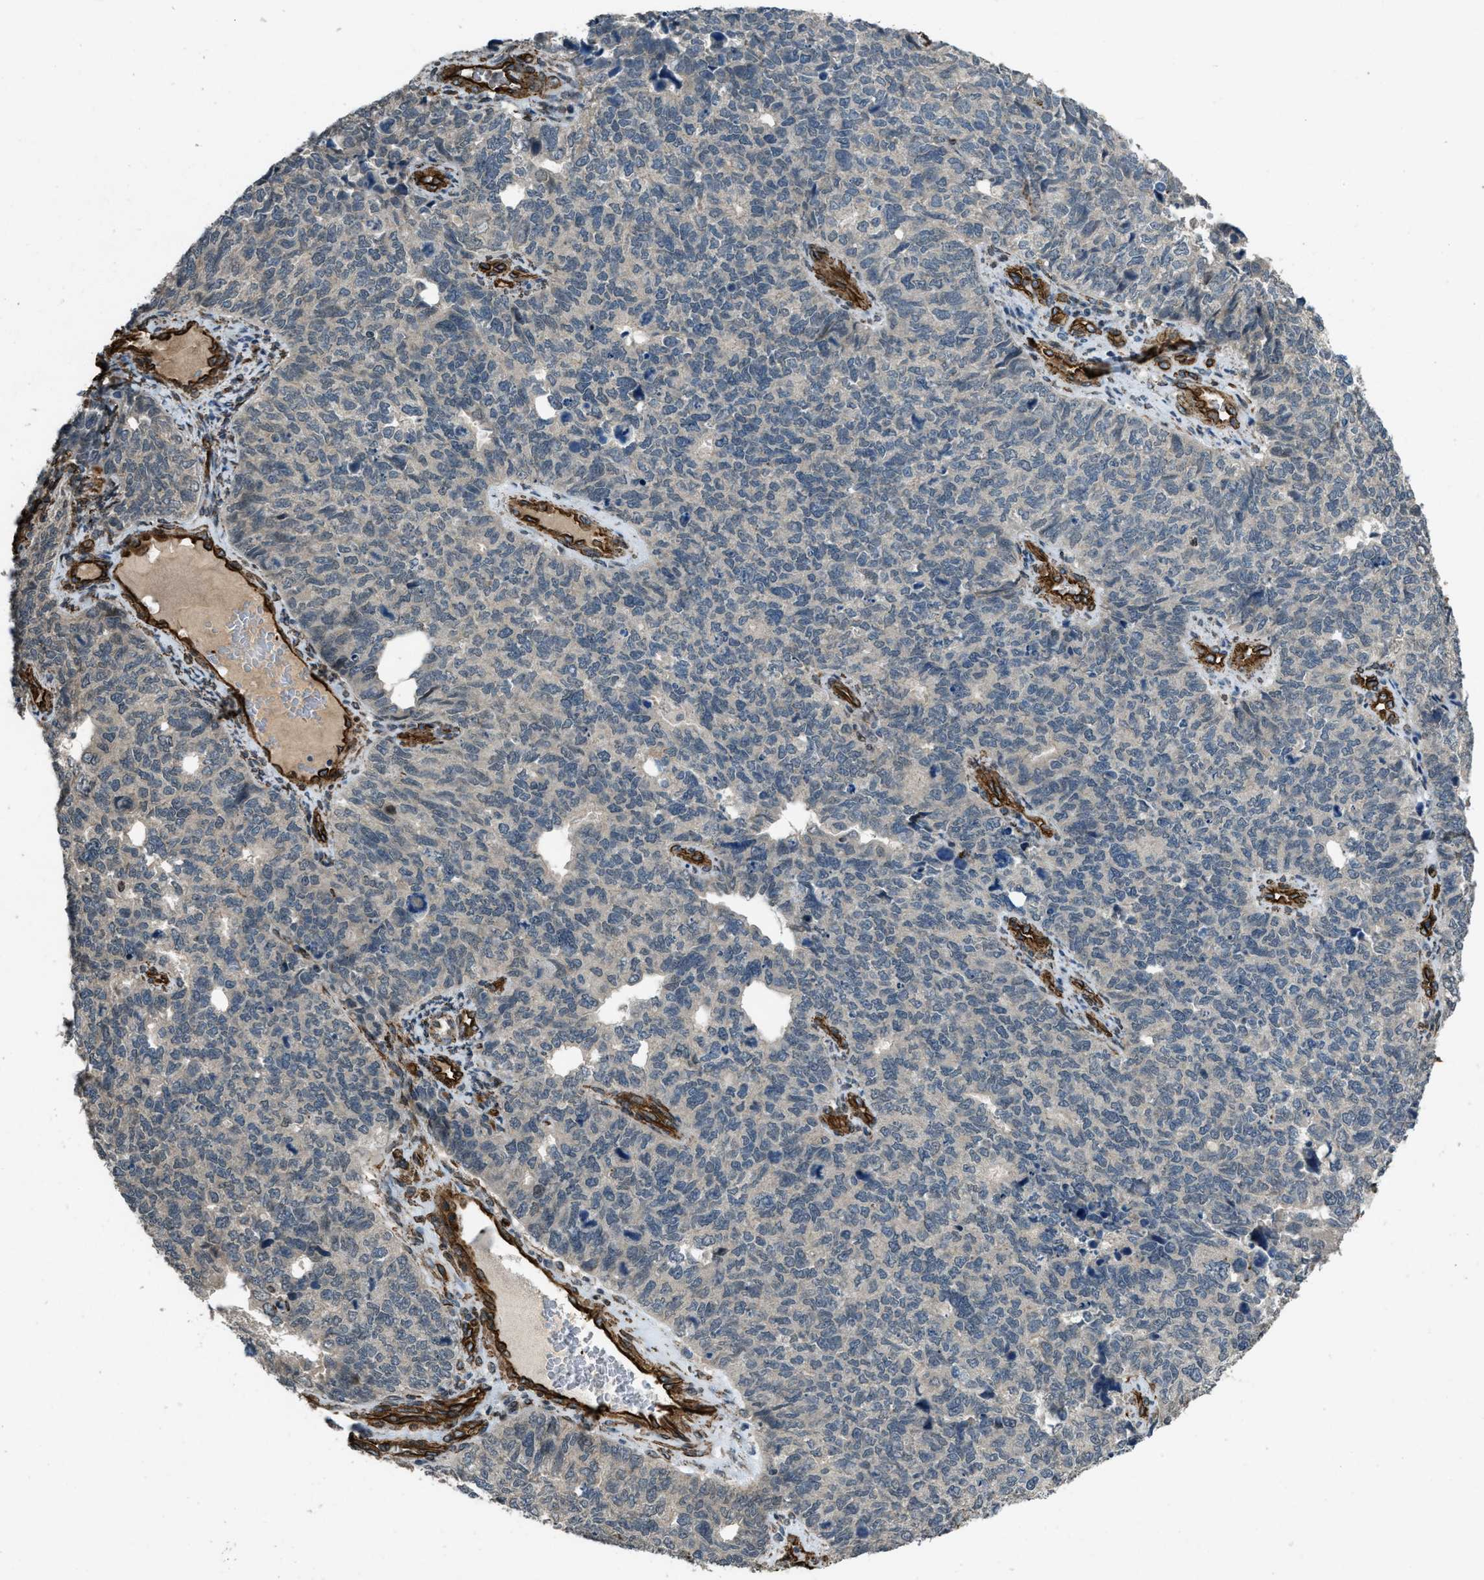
{"staining": {"intensity": "negative", "quantity": "none", "location": "none"}, "tissue": "cervical cancer", "cell_type": "Tumor cells", "image_type": "cancer", "snomed": [{"axis": "morphology", "description": "Squamous cell carcinoma, NOS"}, {"axis": "topography", "description": "Cervix"}], "caption": "A photomicrograph of human cervical cancer is negative for staining in tumor cells.", "gene": "NMB", "patient": {"sex": "female", "age": 63}}